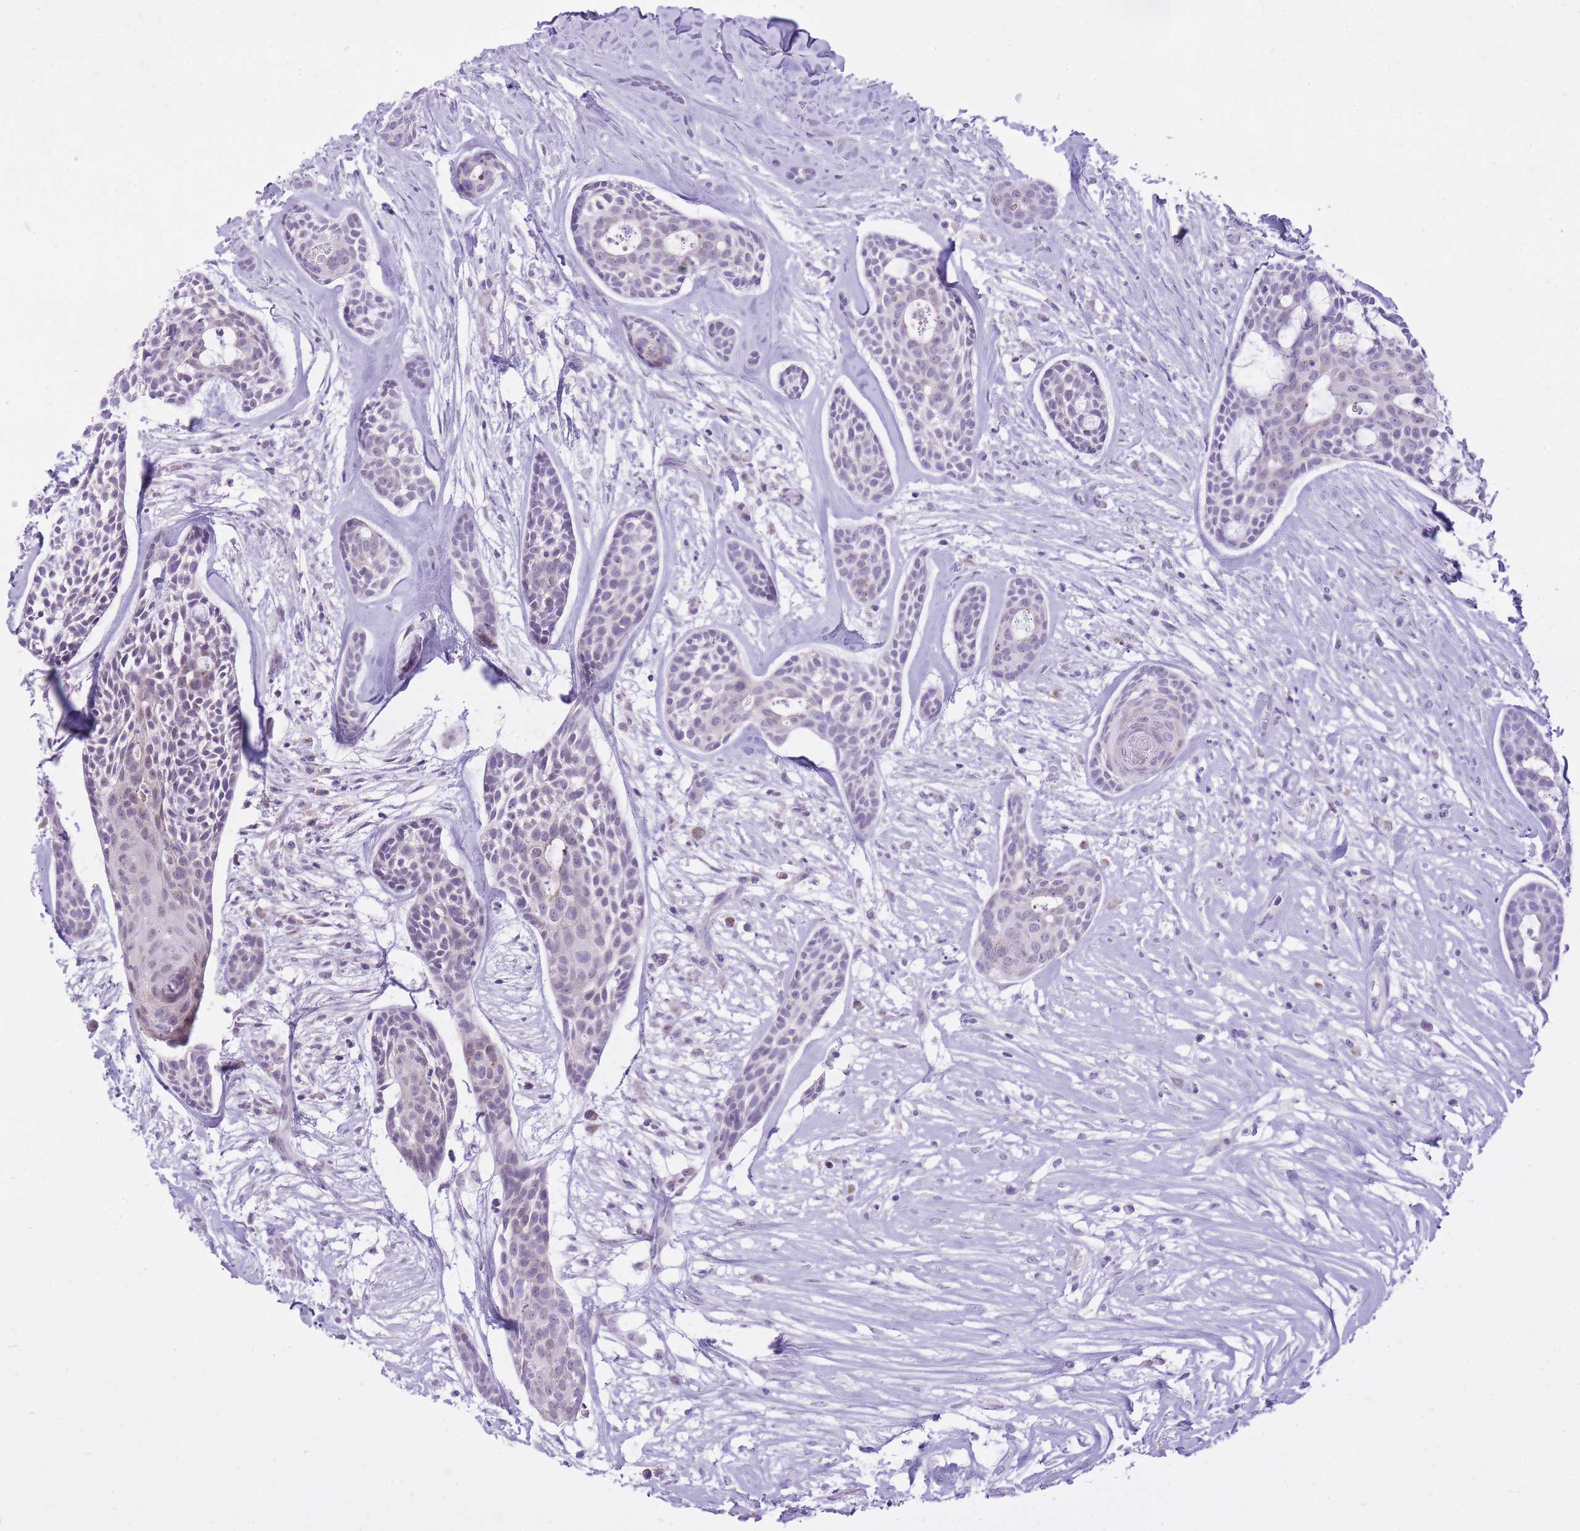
{"staining": {"intensity": "negative", "quantity": "none", "location": "none"}, "tissue": "head and neck cancer", "cell_type": "Tumor cells", "image_type": "cancer", "snomed": [{"axis": "morphology", "description": "Adenocarcinoma, NOS"}, {"axis": "topography", "description": "Subcutis"}, {"axis": "topography", "description": "Head-Neck"}], "caption": "Tumor cells are negative for brown protein staining in head and neck cancer. (Immunohistochemistry (ihc), brightfield microscopy, high magnification).", "gene": "DENND2D", "patient": {"sex": "female", "age": 73}}